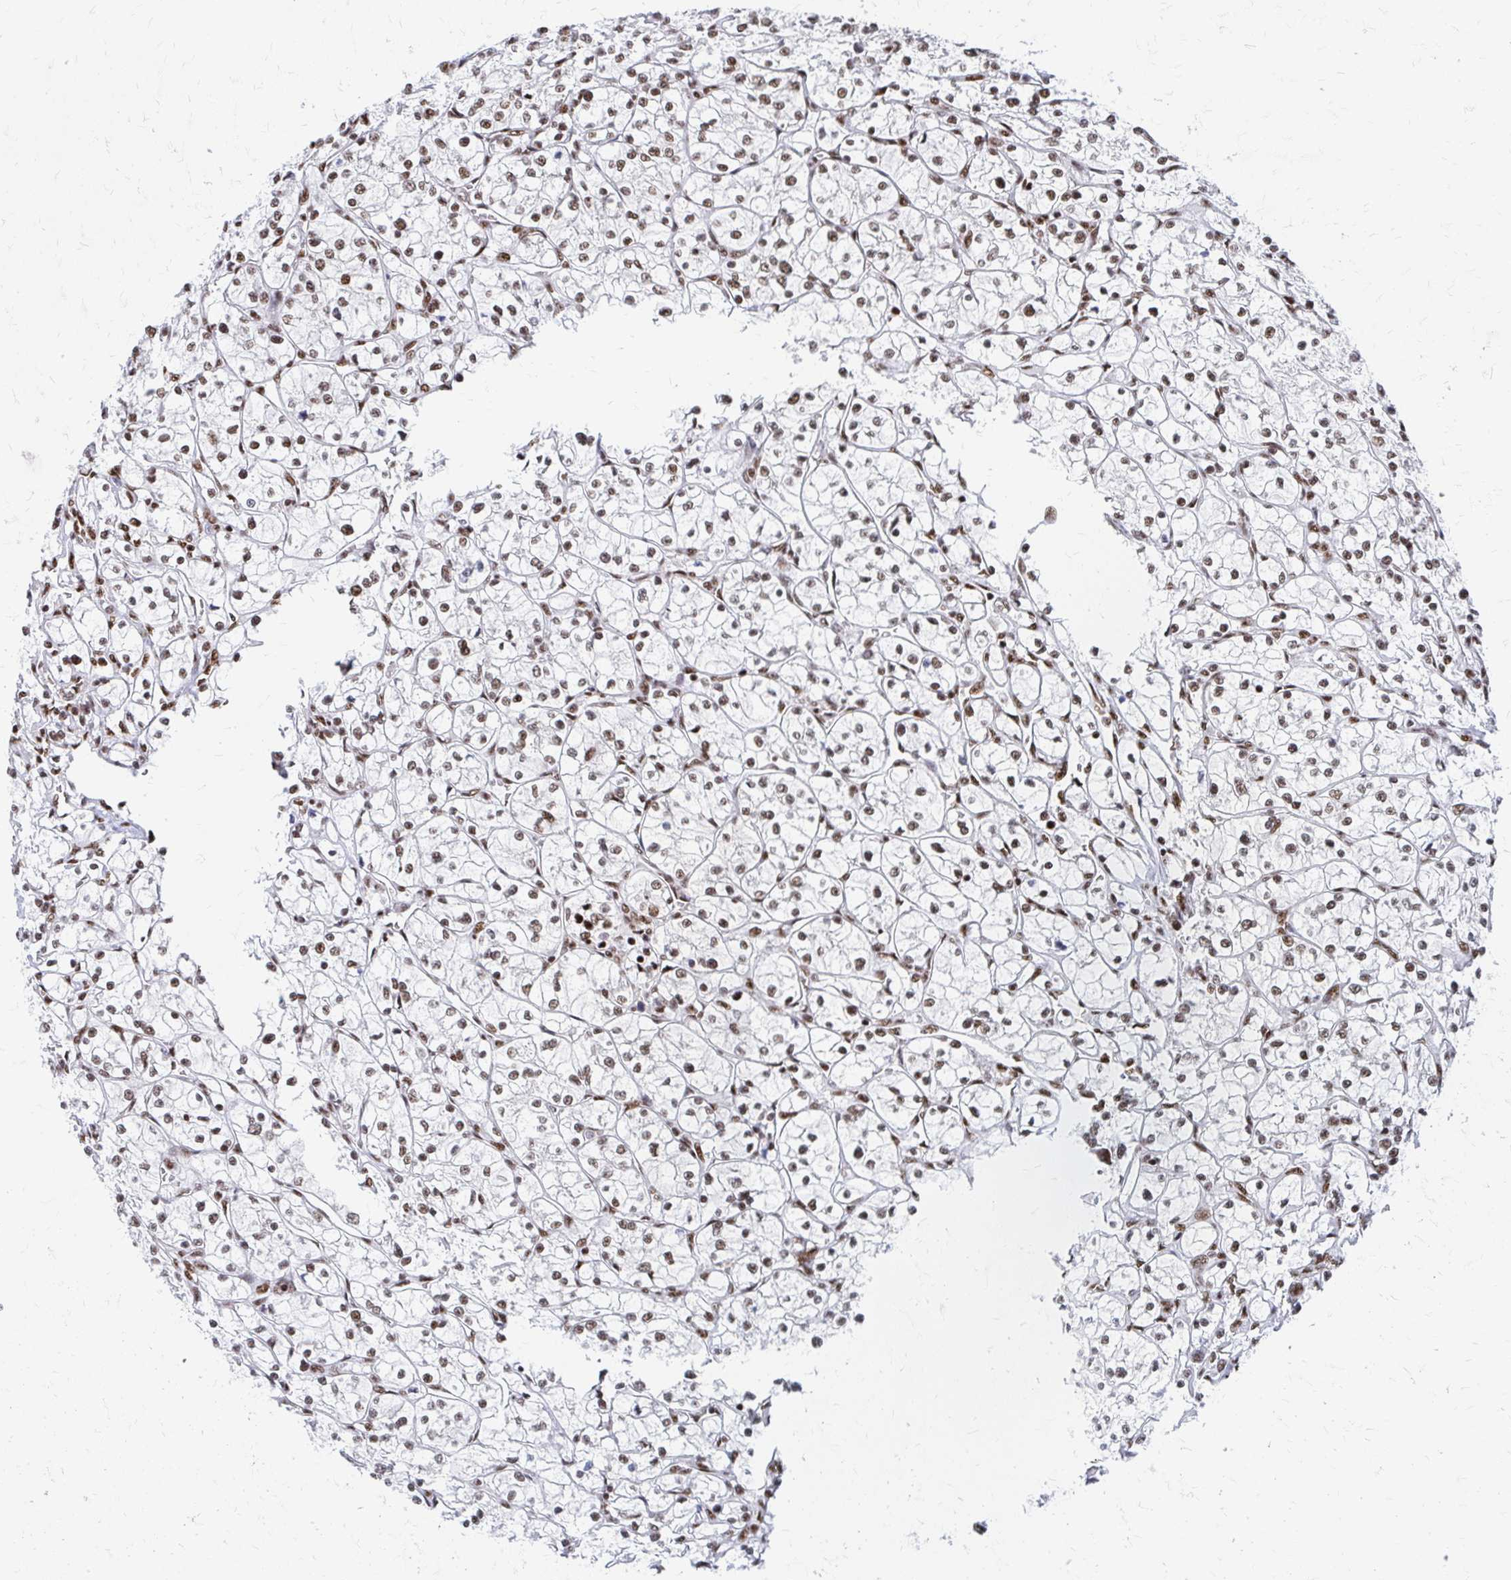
{"staining": {"intensity": "moderate", "quantity": ">75%", "location": "nuclear"}, "tissue": "renal cancer", "cell_type": "Tumor cells", "image_type": "cancer", "snomed": [{"axis": "morphology", "description": "Adenocarcinoma, NOS"}, {"axis": "topography", "description": "Kidney"}], "caption": "A medium amount of moderate nuclear expression is present in about >75% of tumor cells in adenocarcinoma (renal) tissue. The staining is performed using DAB brown chromogen to label protein expression. The nuclei are counter-stained blue using hematoxylin.", "gene": "CNKSR3", "patient": {"sex": "female", "age": 64}}